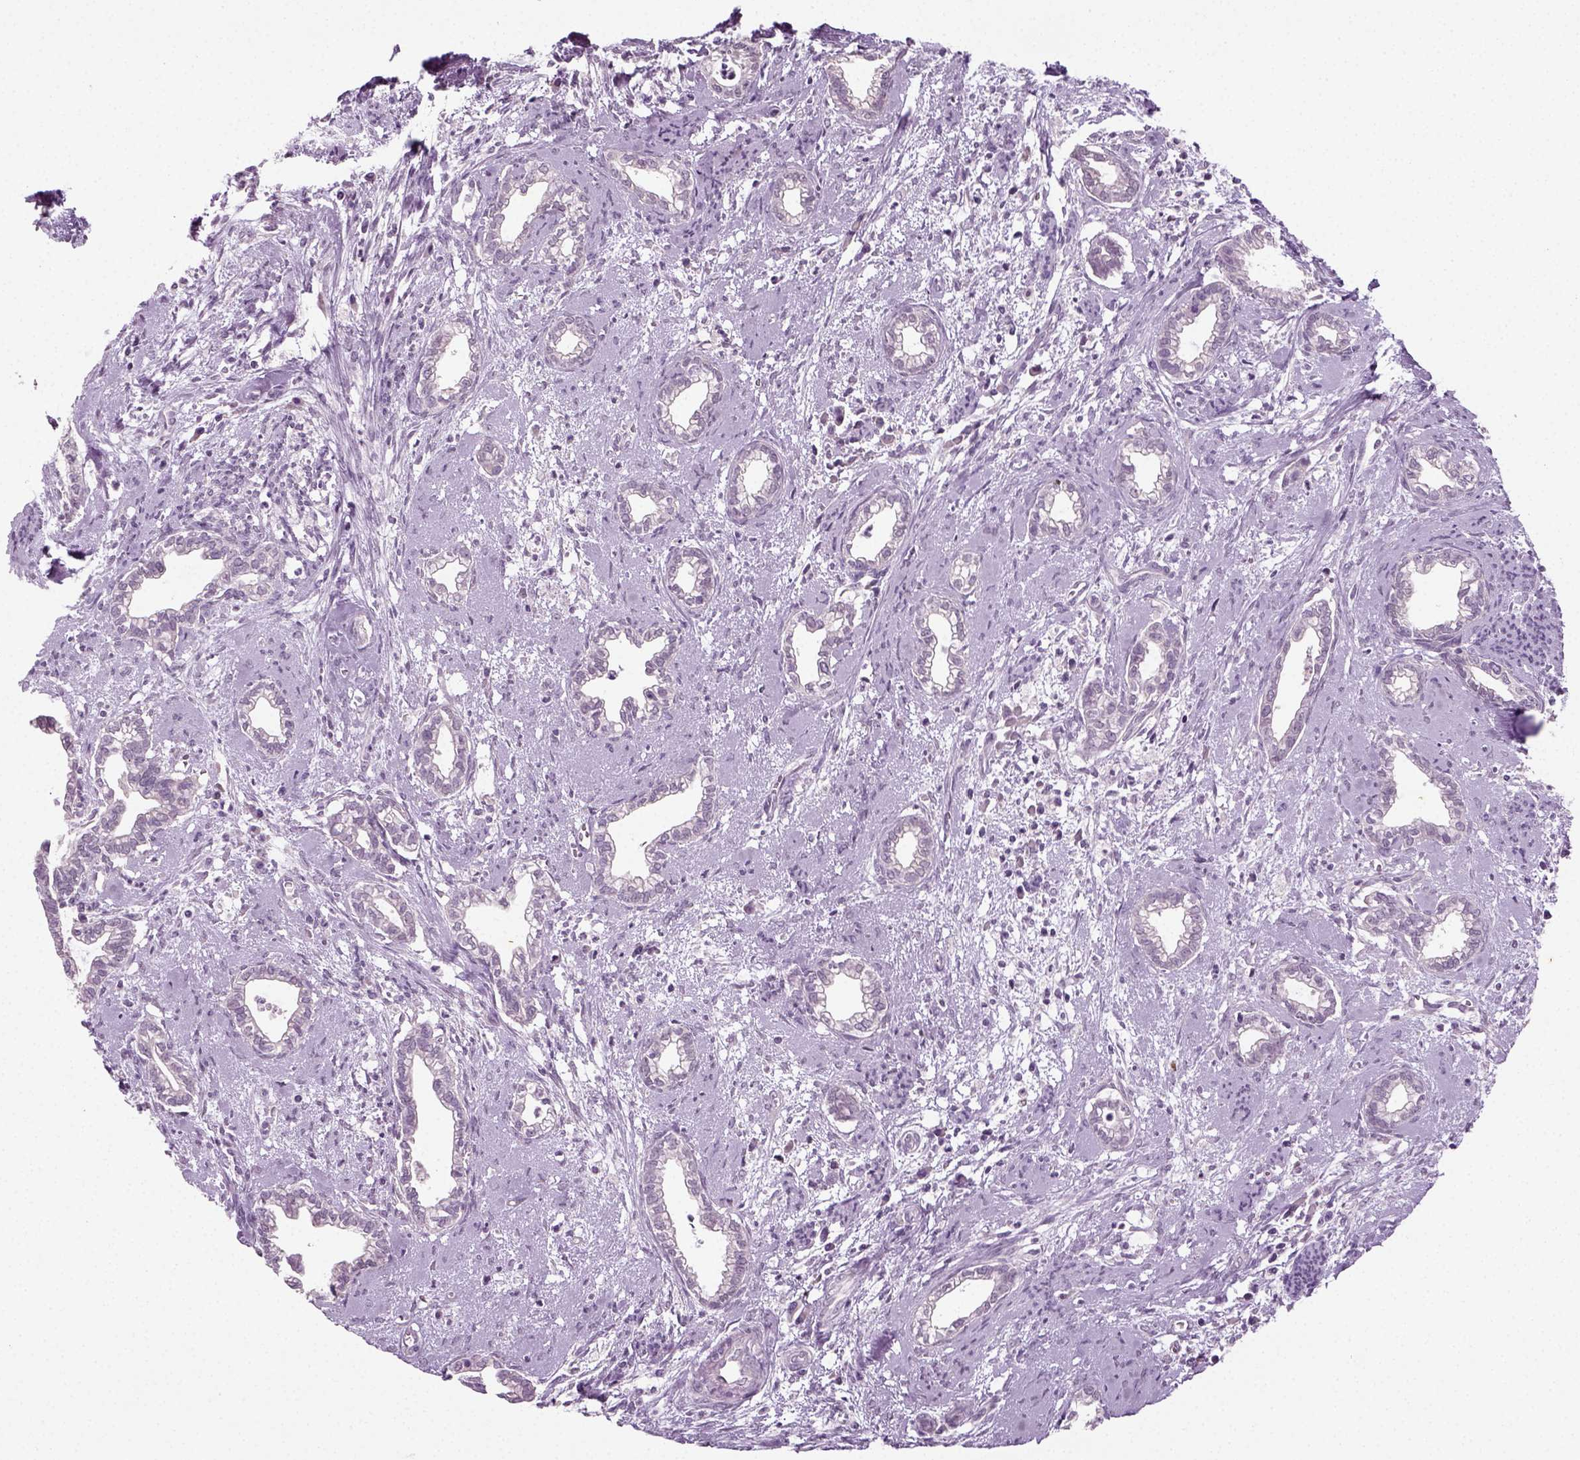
{"staining": {"intensity": "negative", "quantity": "none", "location": "none"}, "tissue": "cervical cancer", "cell_type": "Tumor cells", "image_type": "cancer", "snomed": [{"axis": "morphology", "description": "Adenocarcinoma, NOS"}, {"axis": "topography", "description": "Cervix"}], "caption": "Cervical cancer stained for a protein using immunohistochemistry (IHC) demonstrates no expression tumor cells.", "gene": "SYNGAP1", "patient": {"sex": "female", "age": 62}}